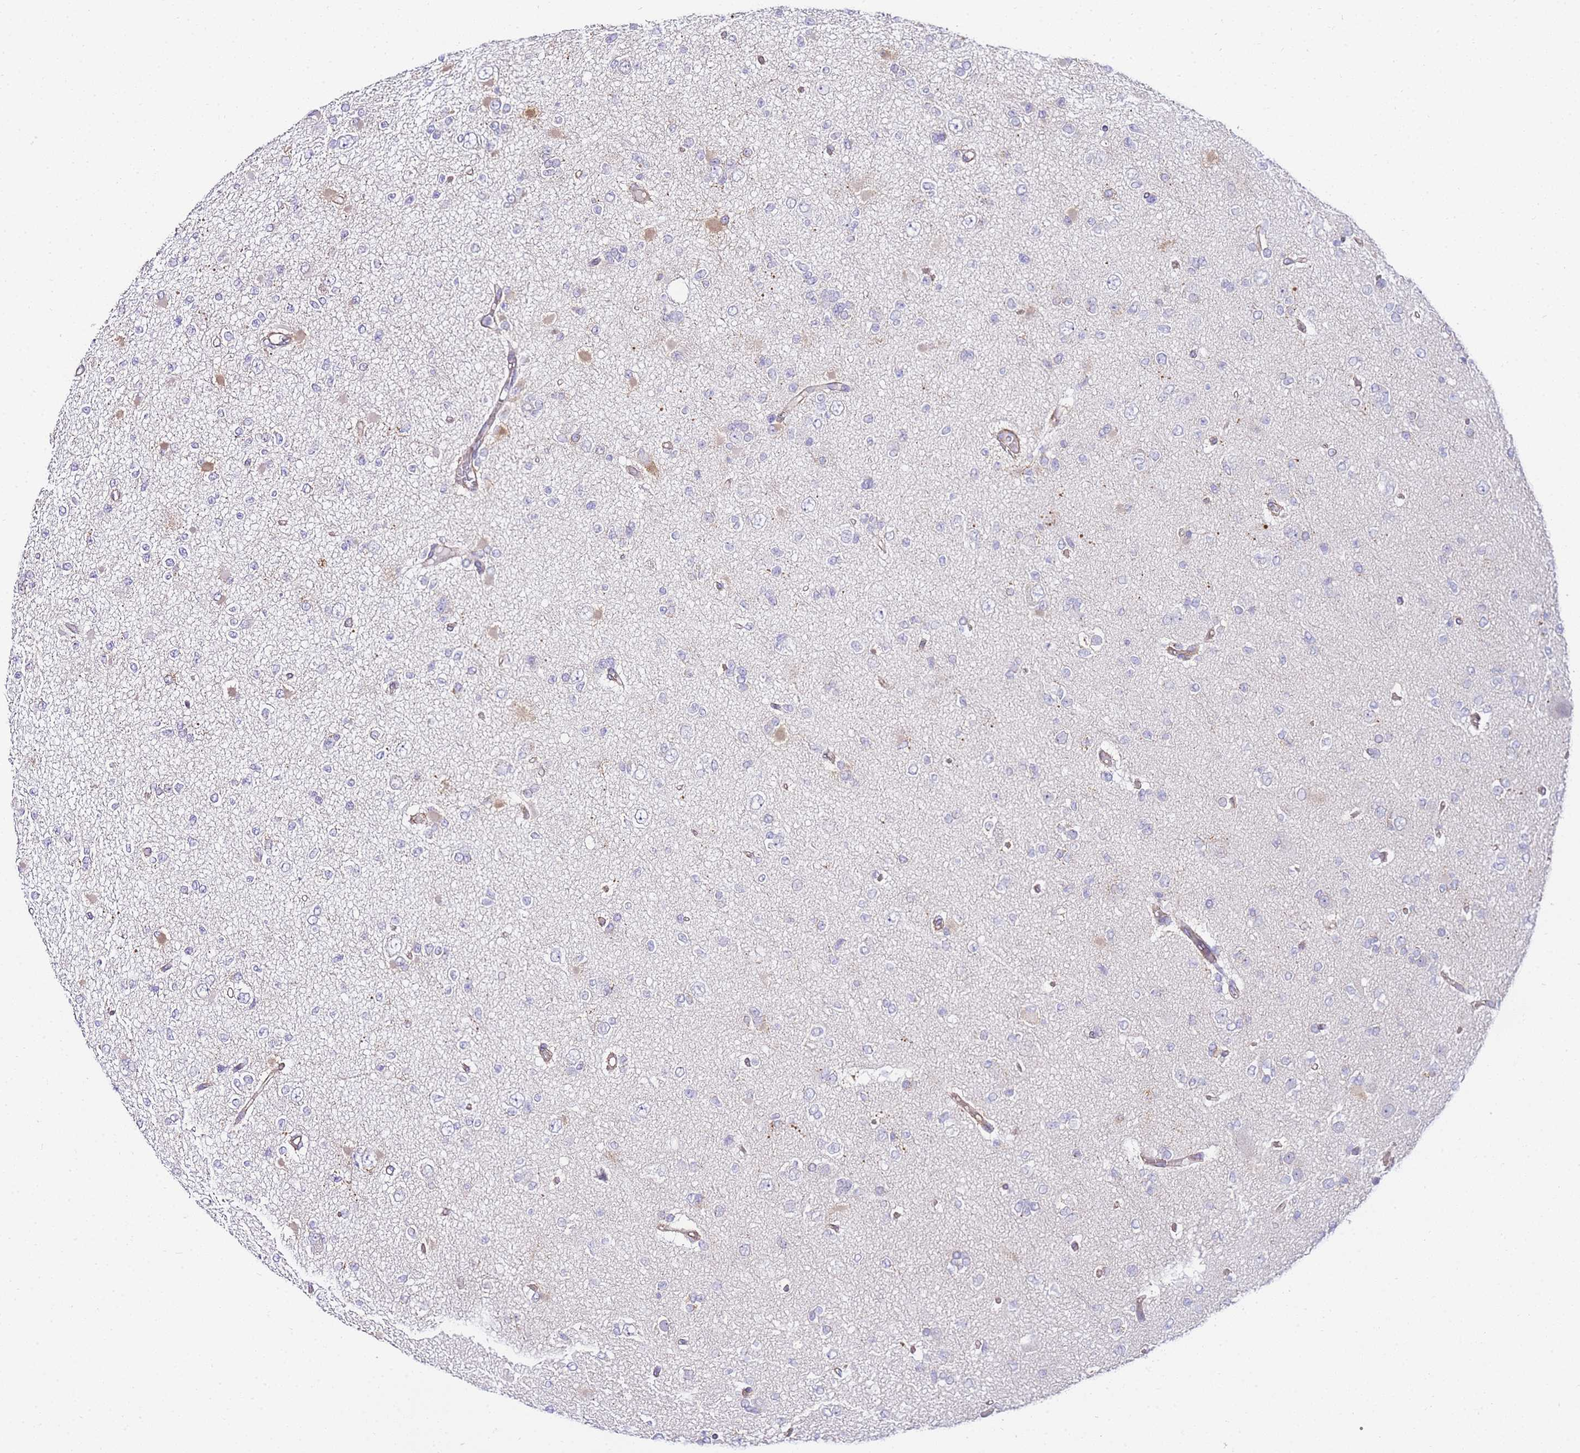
{"staining": {"intensity": "negative", "quantity": "none", "location": "none"}, "tissue": "glioma", "cell_type": "Tumor cells", "image_type": "cancer", "snomed": [{"axis": "morphology", "description": "Glioma, malignant, Low grade"}, {"axis": "topography", "description": "Brain"}], "caption": "This is a photomicrograph of IHC staining of glioma, which shows no staining in tumor cells.", "gene": "PDCD7", "patient": {"sex": "female", "age": 22}}